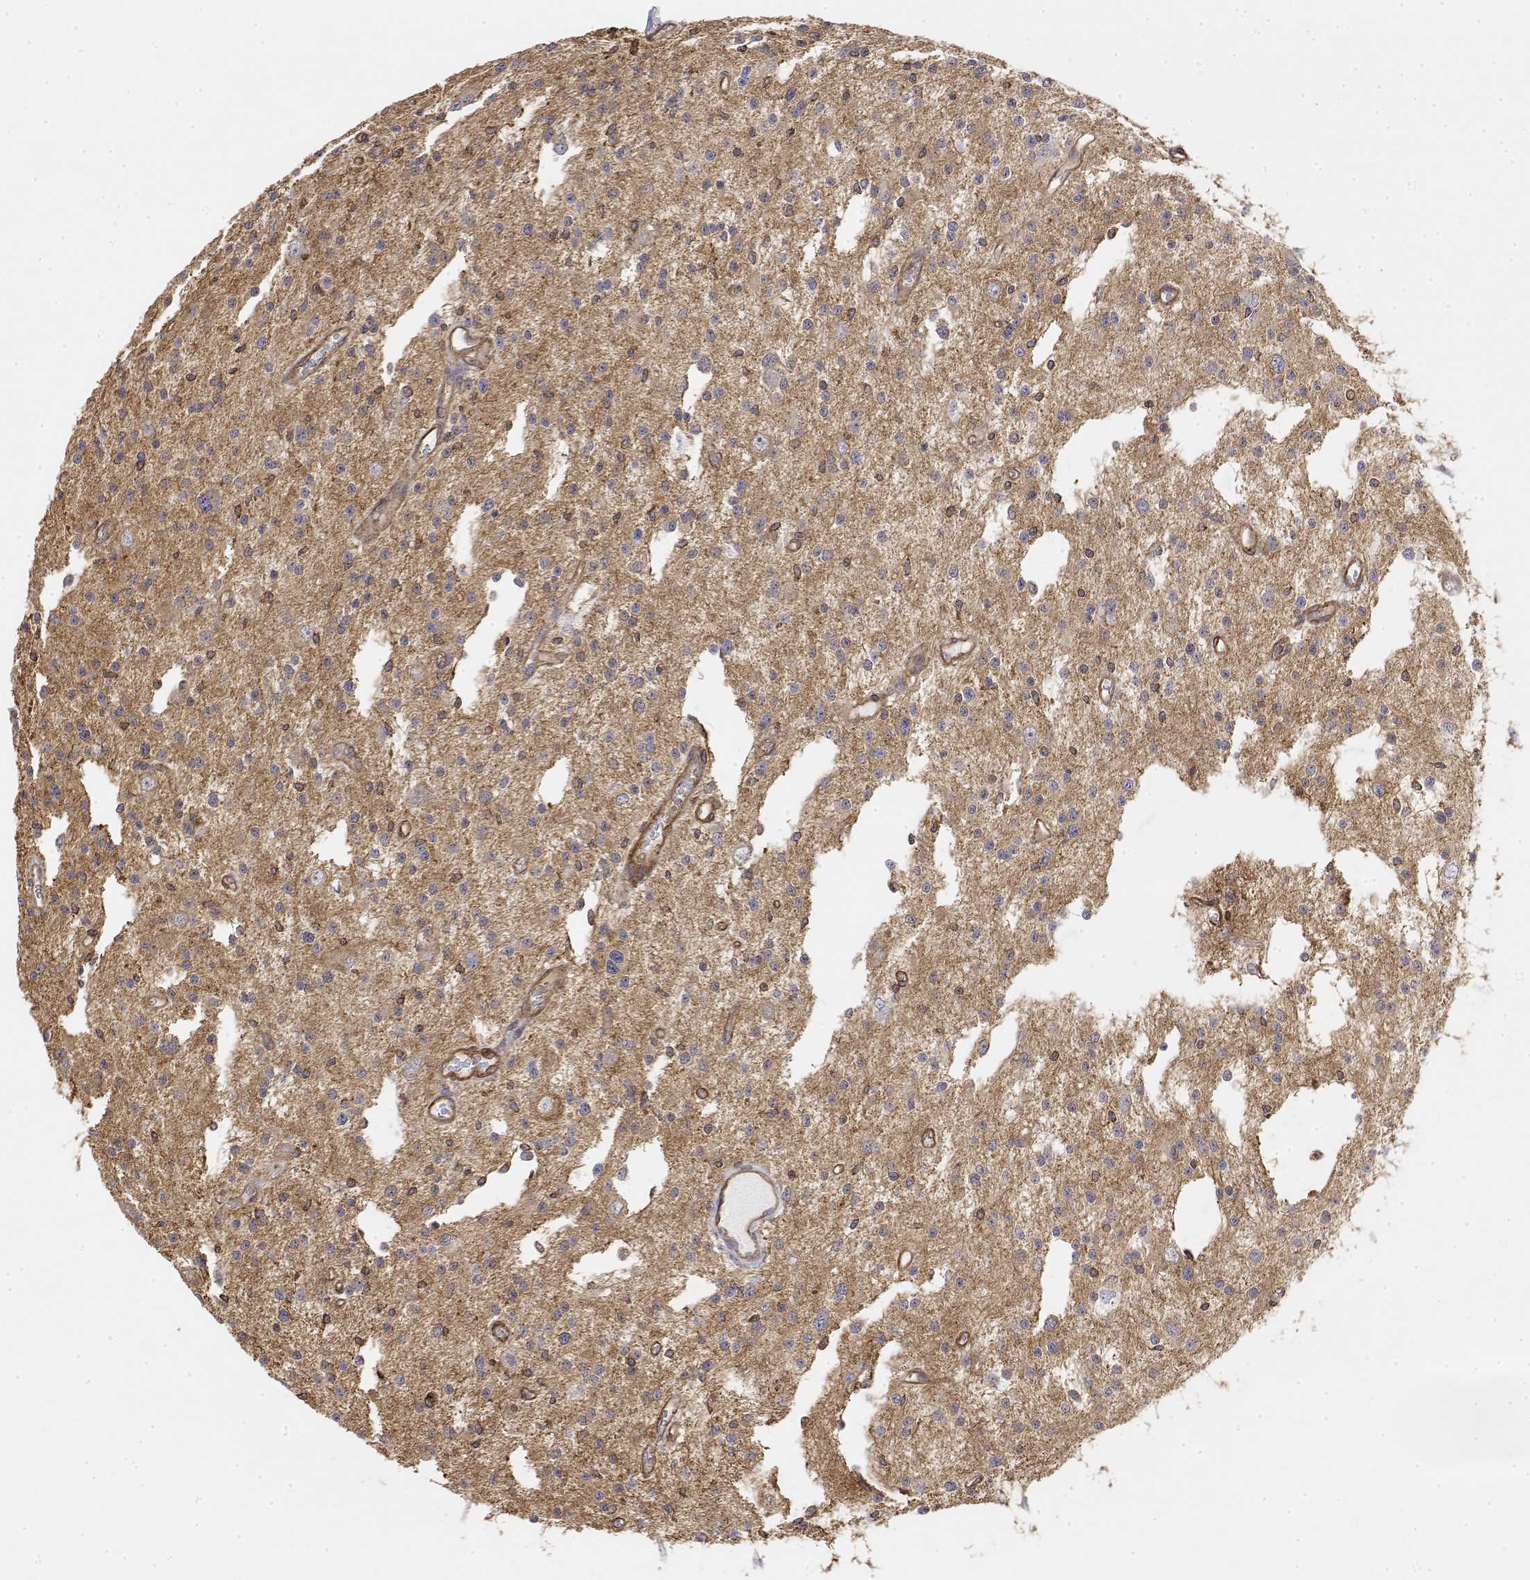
{"staining": {"intensity": "weak", "quantity": ">75%", "location": "cytoplasmic/membranous"}, "tissue": "glioma", "cell_type": "Tumor cells", "image_type": "cancer", "snomed": [{"axis": "morphology", "description": "Glioma, malignant, Low grade"}, {"axis": "topography", "description": "Brain"}], "caption": "Immunohistochemistry (IHC) of malignant low-grade glioma displays low levels of weak cytoplasmic/membranous expression in about >75% of tumor cells.", "gene": "PACSIN2", "patient": {"sex": "male", "age": 43}}